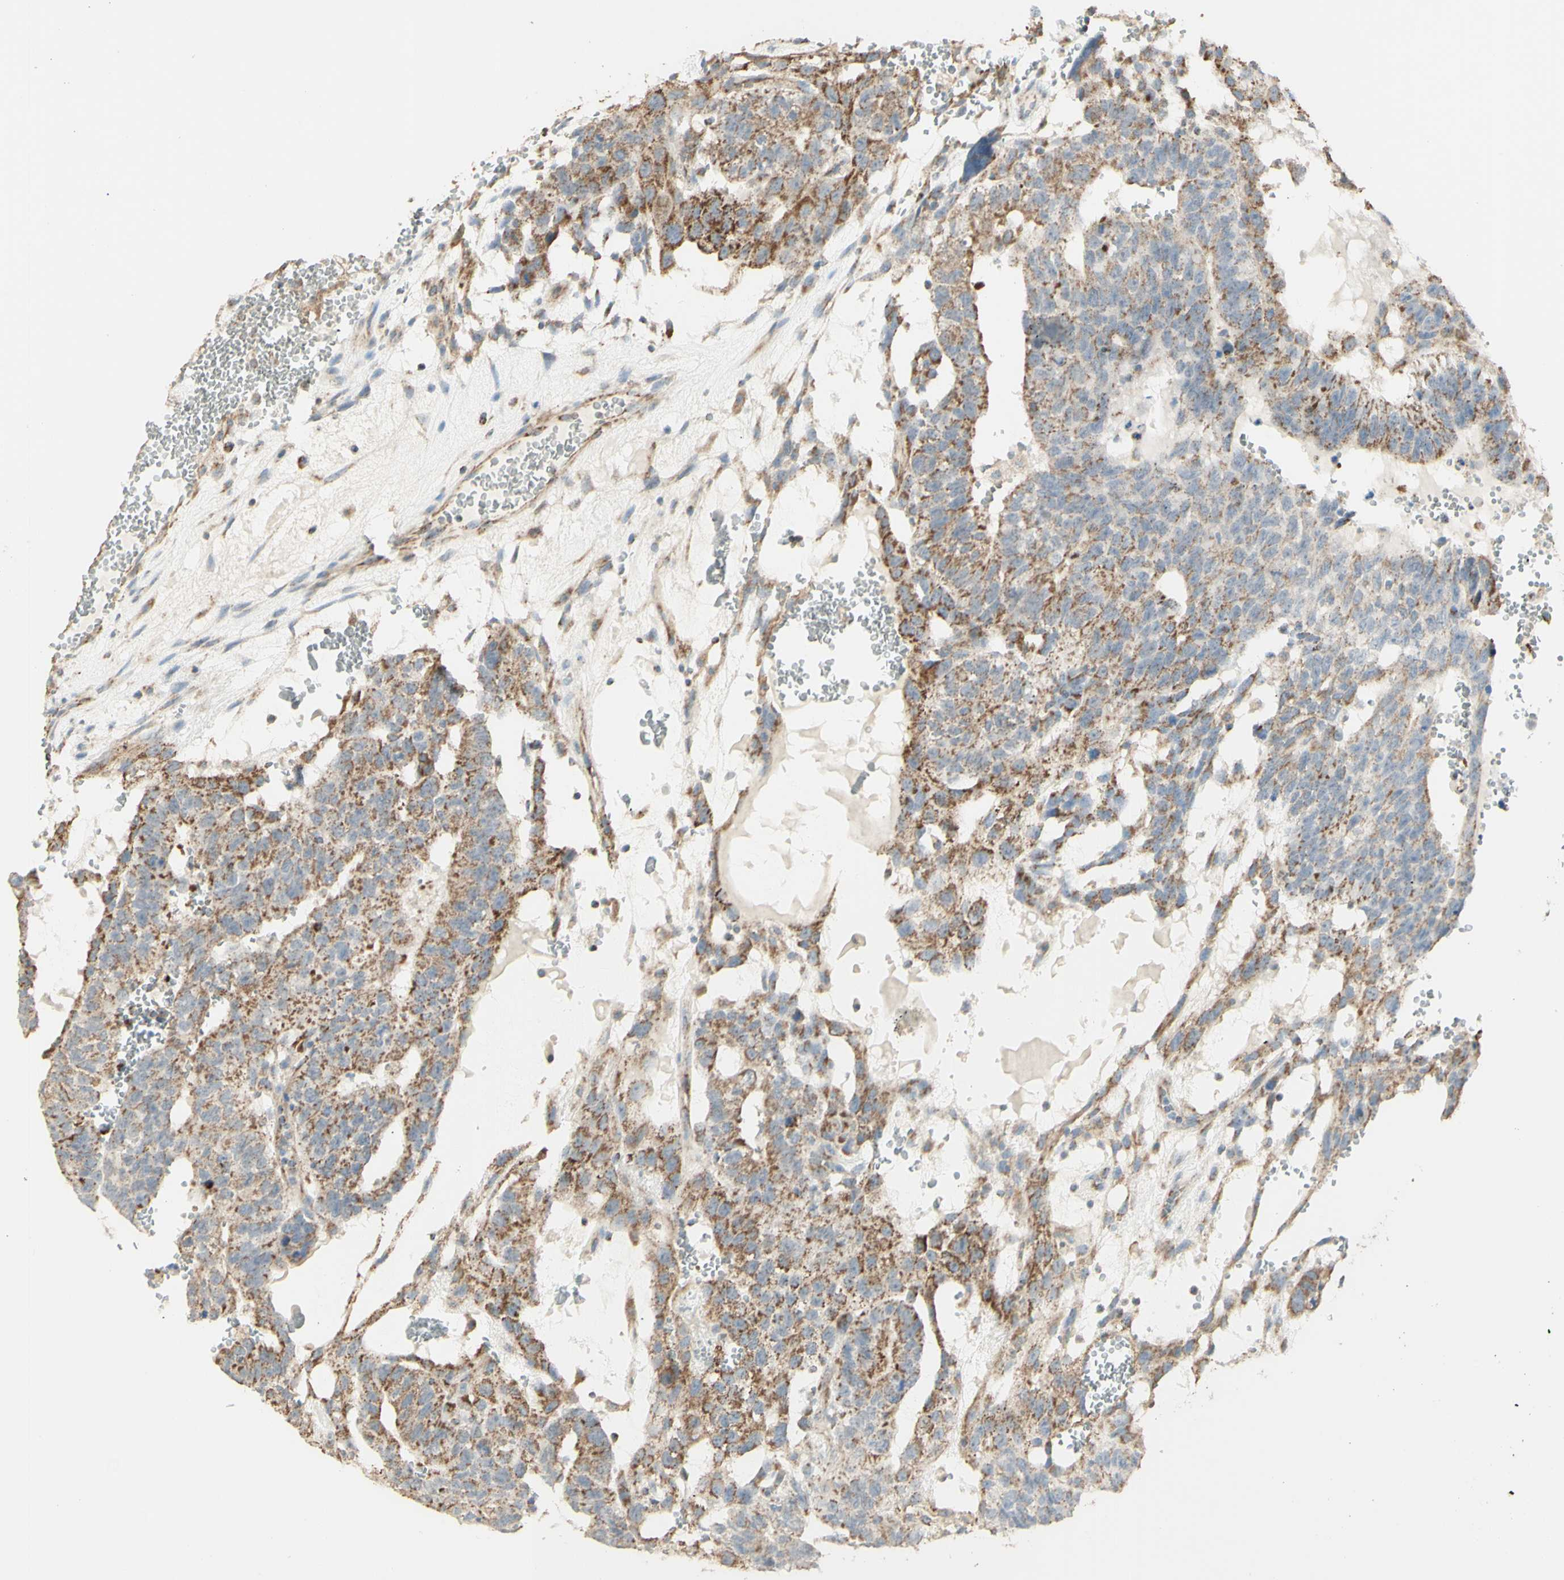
{"staining": {"intensity": "moderate", "quantity": ">75%", "location": "cytoplasmic/membranous"}, "tissue": "testis cancer", "cell_type": "Tumor cells", "image_type": "cancer", "snomed": [{"axis": "morphology", "description": "Seminoma, NOS"}, {"axis": "morphology", "description": "Carcinoma, Embryonal, NOS"}, {"axis": "topography", "description": "Testis"}], "caption": "Testis cancer (seminoma) stained with DAB (3,3'-diaminobenzidine) immunohistochemistry reveals medium levels of moderate cytoplasmic/membranous expression in about >75% of tumor cells.", "gene": "LETM1", "patient": {"sex": "male", "age": 52}}